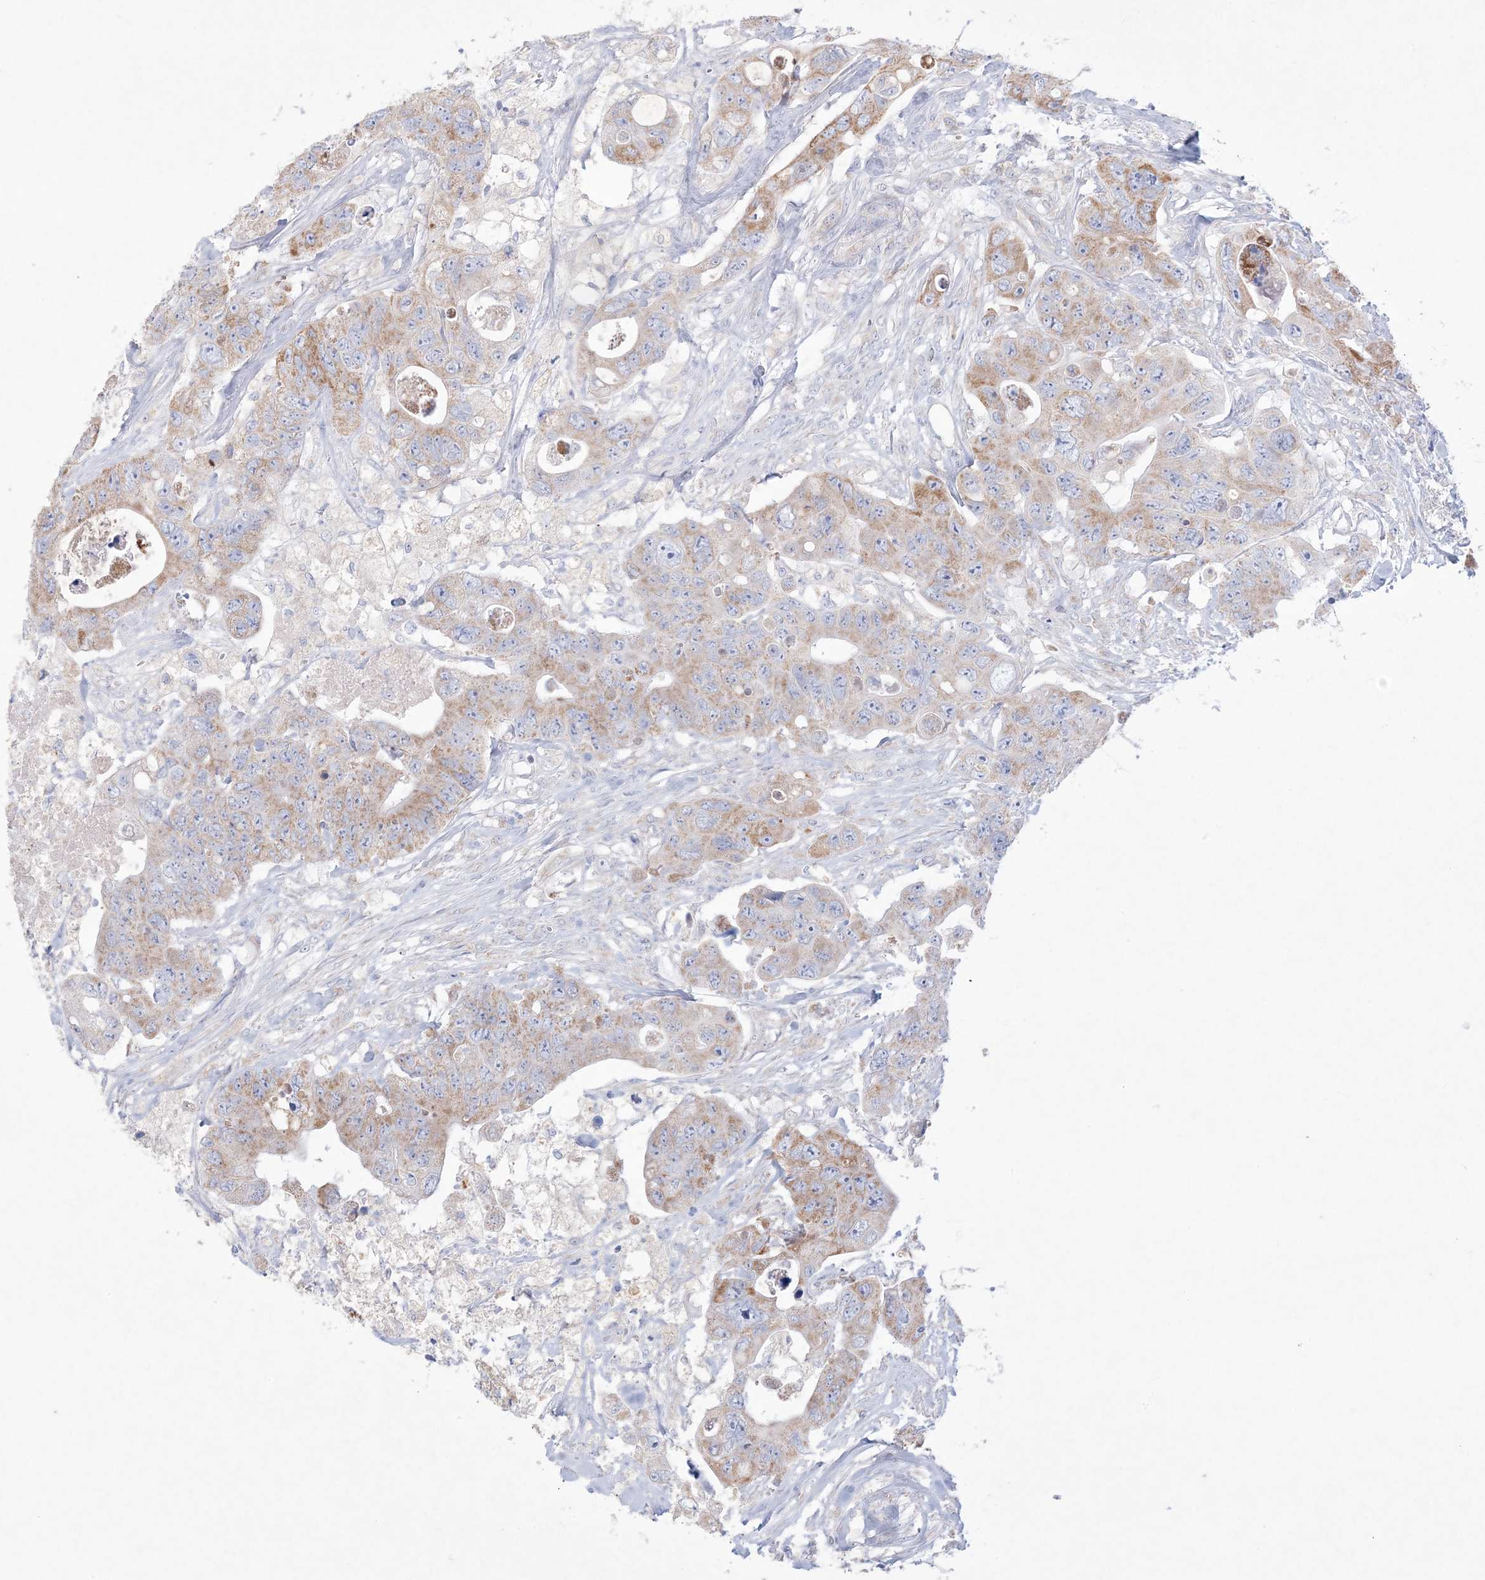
{"staining": {"intensity": "moderate", "quantity": ">75%", "location": "cytoplasmic/membranous"}, "tissue": "colorectal cancer", "cell_type": "Tumor cells", "image_type": "cancer", "snomed": [{"axis": "morphology", "description": "Adenocarcinoma, NOS"}, {"axis": "topography", "description": "Colon"}], "caption": "Protein staining shows moderate cytoplasmic/membranous staining in about >75% of tumor cells in adenocarcinoma (colorectal). (Stains: DAB (3,3'-diaminobenzidine) in brown, nuclei in blue, Microscopy: brightfield microscopy at high magnification).", "gene": "KCTD6", "patient": {"sex": "female", "age": 46}}